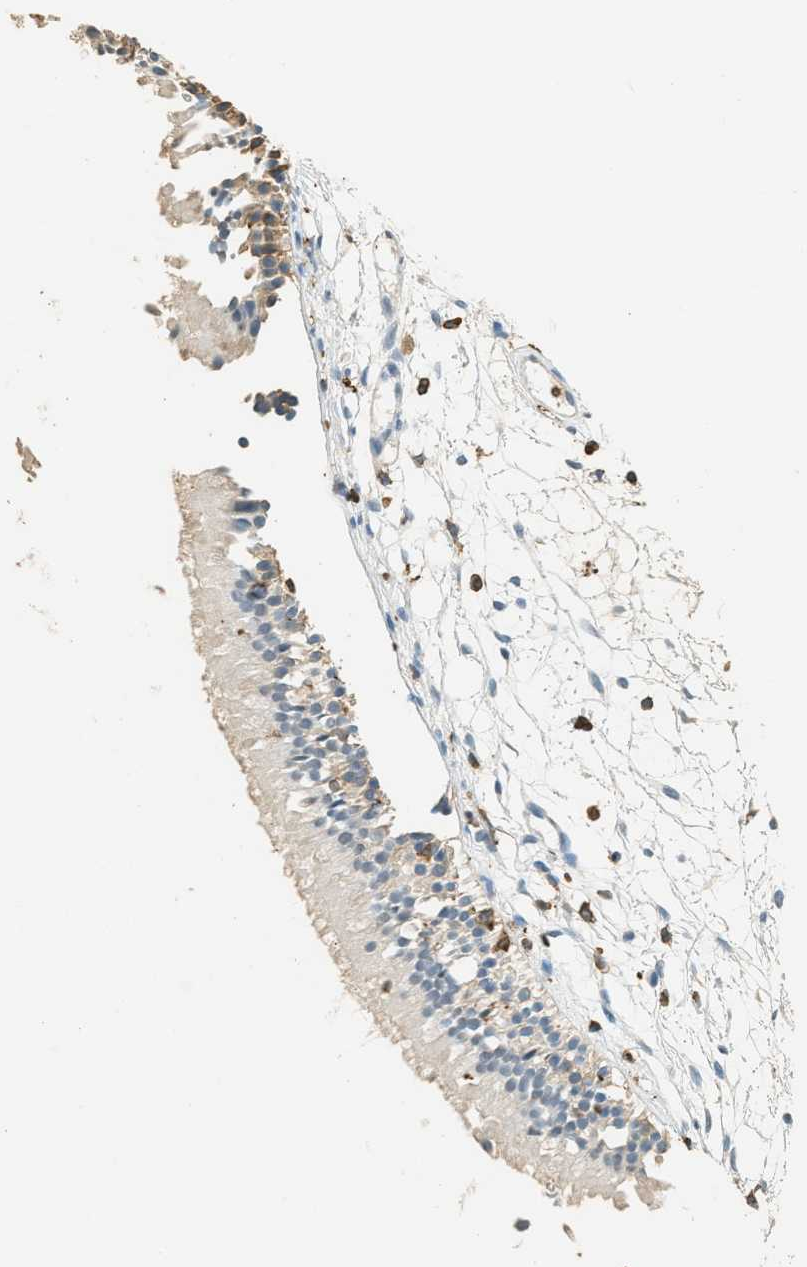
{"staining": {"intensity": "negative", "quantity": "none", "location": "none"}, "tissue": "nasopharynx", "cell_type": "Respiratory epithelial cells", "image_type": "normal", "snomed": [{"axis": "morphology", "description": "Normal tissue, NOS"}, {"axis": "topography", "description": "Nasopharynx"}], "caption": "The image shows no staining of respiratory epithelial cells in normal nasopharynx.", "gene": "LSP1", "patient": {"sex": "female", "age": 54}}